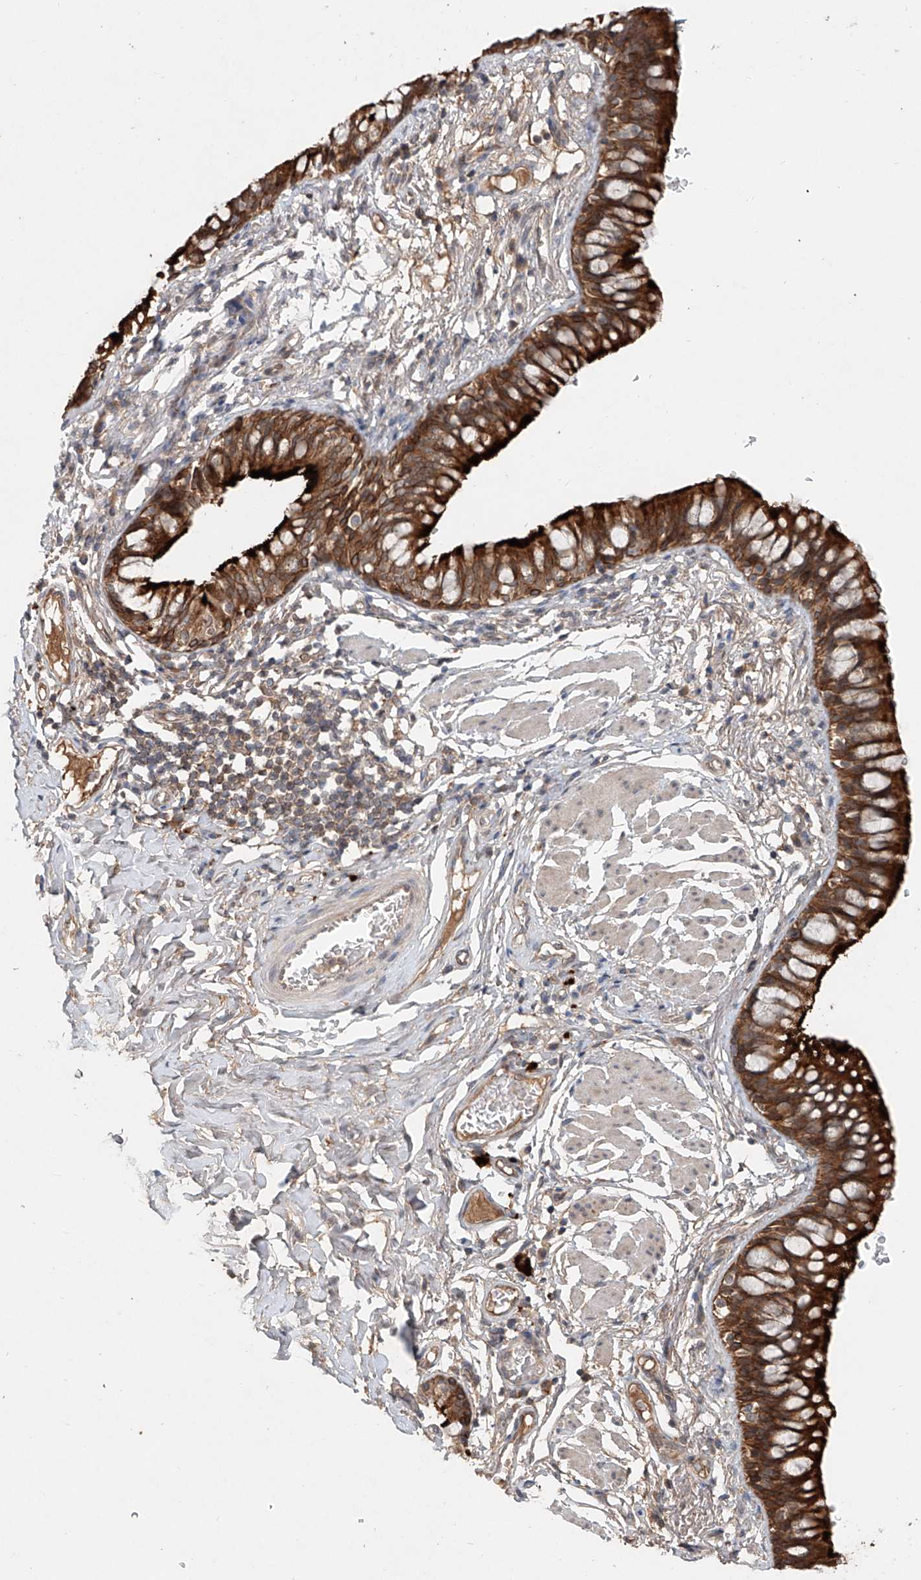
{"staining": {"intensity": "strong", "quantity": ">75%", "location": "cytoplasmic/membranous"}, "tissue": "bronchus", "cell_type": "Respiratory epithelial cells", "image_type": "normal", "snomed": [{"axis": "morphology", "description": "Normal tissue, NOS"}, {"axis": "topography", "description": "Cartilage tissue"}, {"axis": "topography", "description": "Bronchus"}], "caption": "IHC of benign human bronchus displays high levels of strong cytoplasmic/membranous positivity in approximately >75% of respiratory epithelial cells.", "gene": "IER5", "patient": {"sex": "female", "age": 36}}